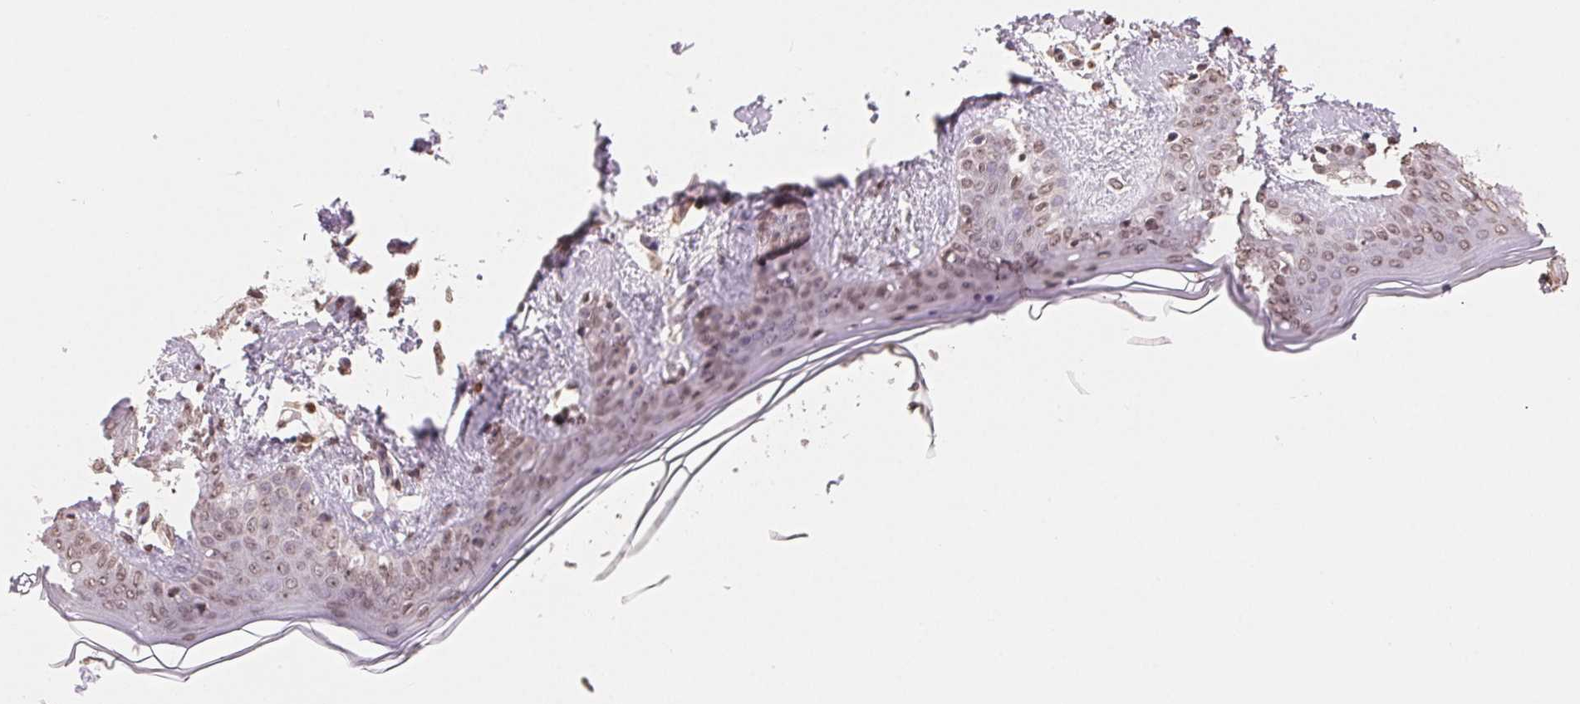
{"staining": {"intensity": "weak", "quantity": "25%-75%", "location": "cytoplasmic/membranous,nuclear"}, "tissue": "skin", "cell_type": "Fibroblasts", "image_type": "normal", "snomed": [{"axis": "morphology", "description": "Normal tissue, NOS"}, {"axis": "topography", "description": "Skin"}], "caption": "A micrograph of human skin stained for a protein reveals weak cytoplasmic/membranous,nuclear brown staining in fibroblasts.", "gene": "TBP", "patient": {"sex": "female", "age": 34}}